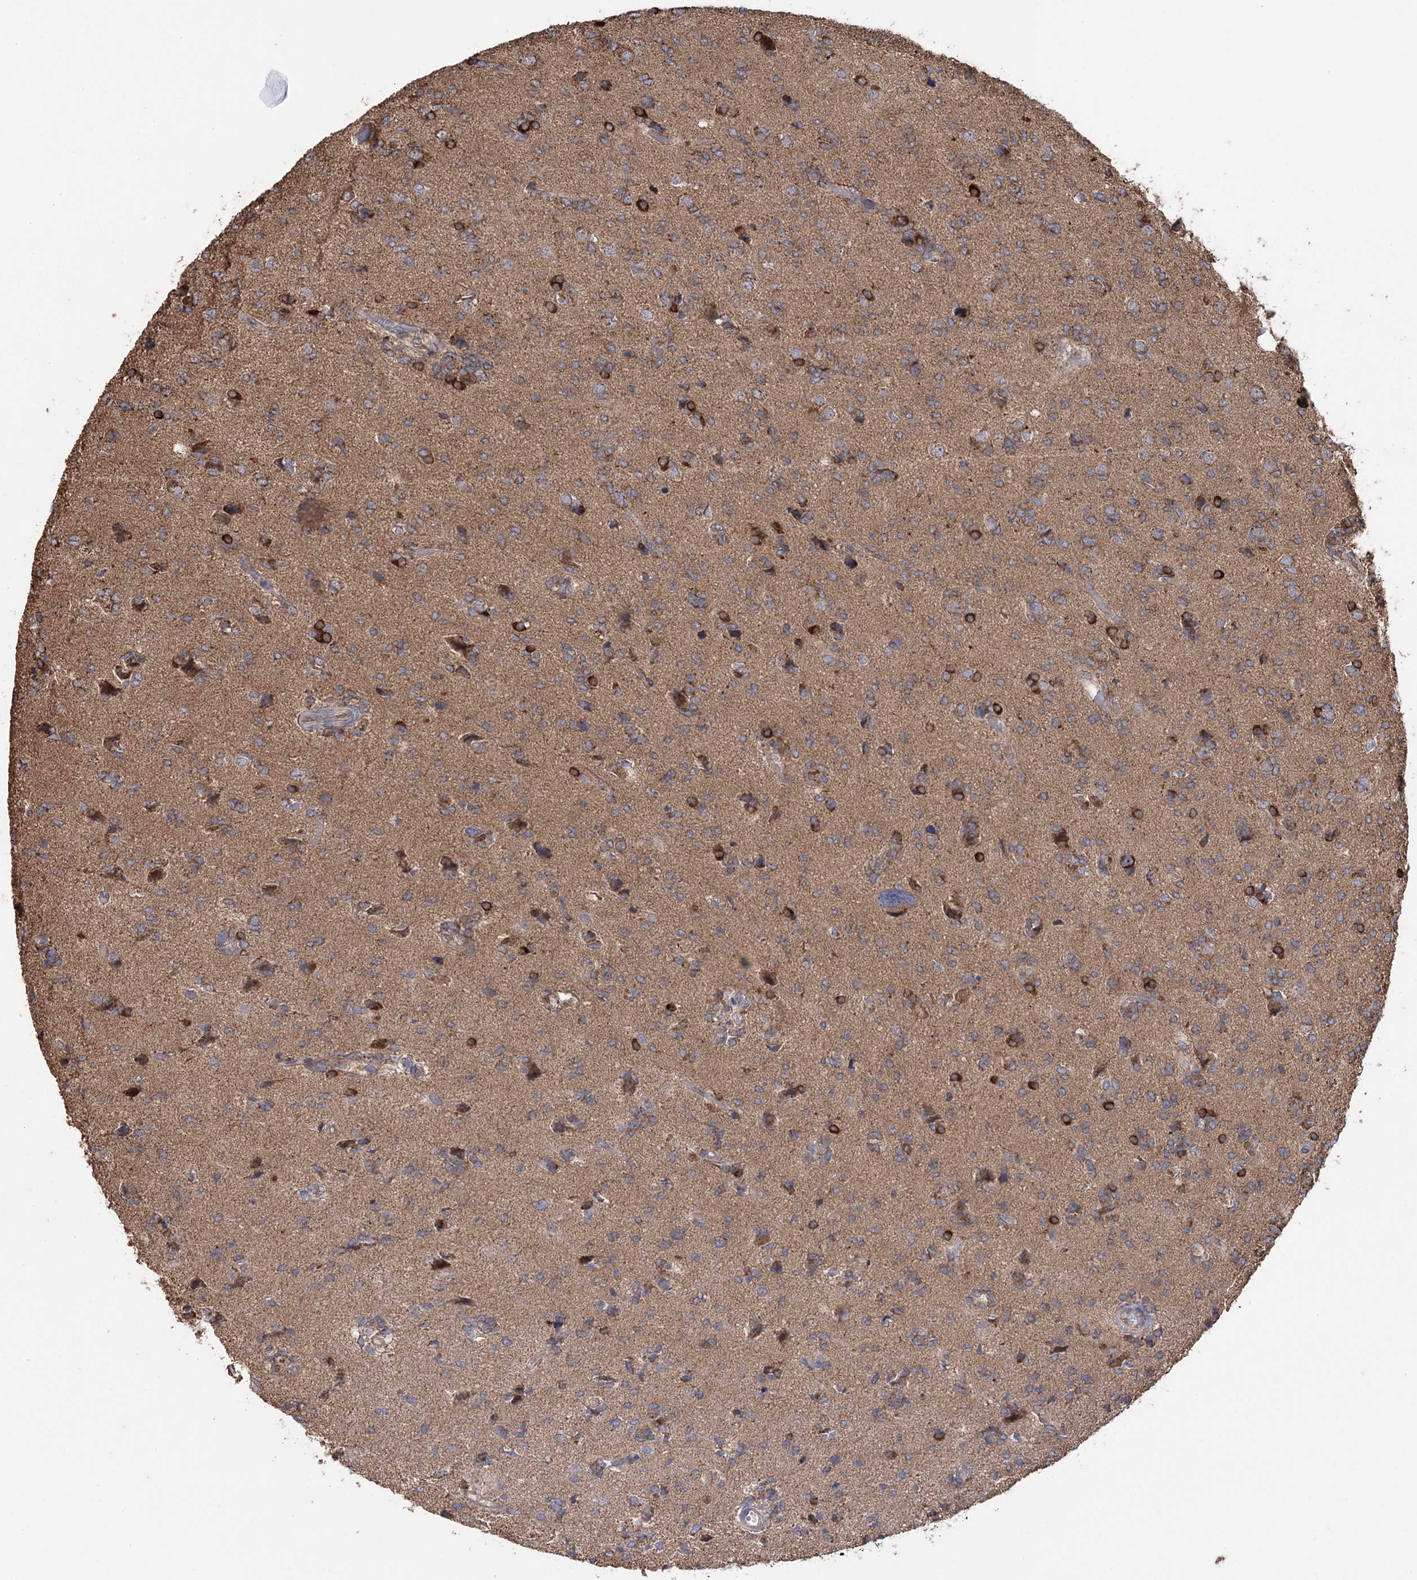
{"staining": {"intensity": "strong", "quantity": "25%-75%", "location": "cytoplasmic/membranous"}, "tissue": "glioma", "cell_type": "Tumor cells", "image_type": "cancer", "snomed": [{"axis": "morphology", "description": "Glioma, malignant, High grade"}, {"axis": "topography", "description": "Brain"}], "caption": "This histopathology image demonstrates IHC staining of human malignant glioma (high-grade), with high strong cytoplasmic/membranous expression in about 25%-75% of tumor cells.", "gene": "RWDD4", "patient": {"sex": "female", "age": 59}}